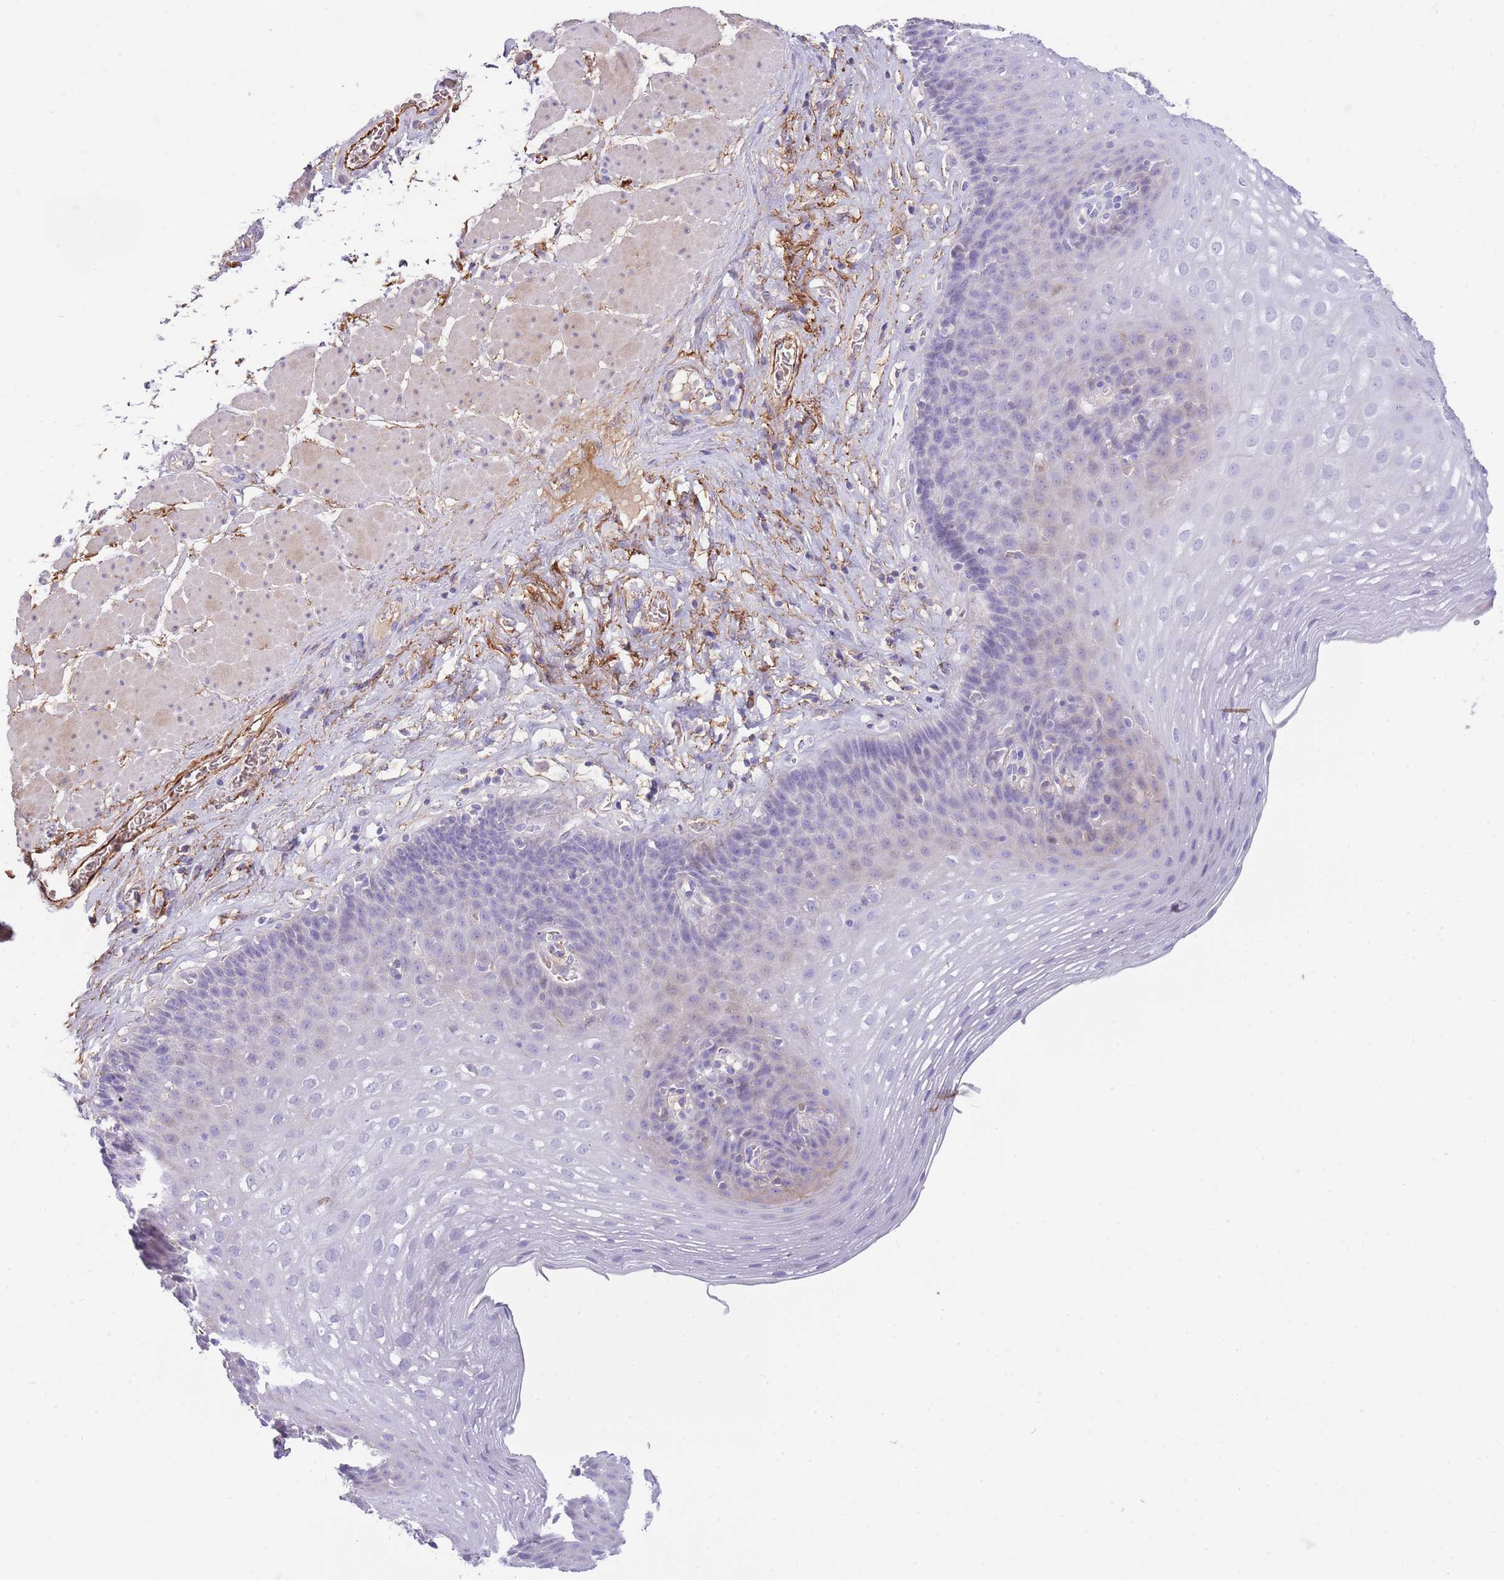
{"staining": {"intensity": "negative", "quantity": "none", "location": "none"}, "tissue": "esophagus", "cell_type": "Squamous epithelial cells", "image_type": "normal", "snomed": [{"axis": "morphology", "description": "Normal tissue, NOS"}, {"axis": "topography", "description": "Esophagus"}], "caption": "Immunohistochemistry of unremarkable esophagus exhibits no staining in squamous epithelial cells. Nuclei are stained in blue.", "gene": "LEPROTL1", "patient": {"sex": "female", "age": 66}}